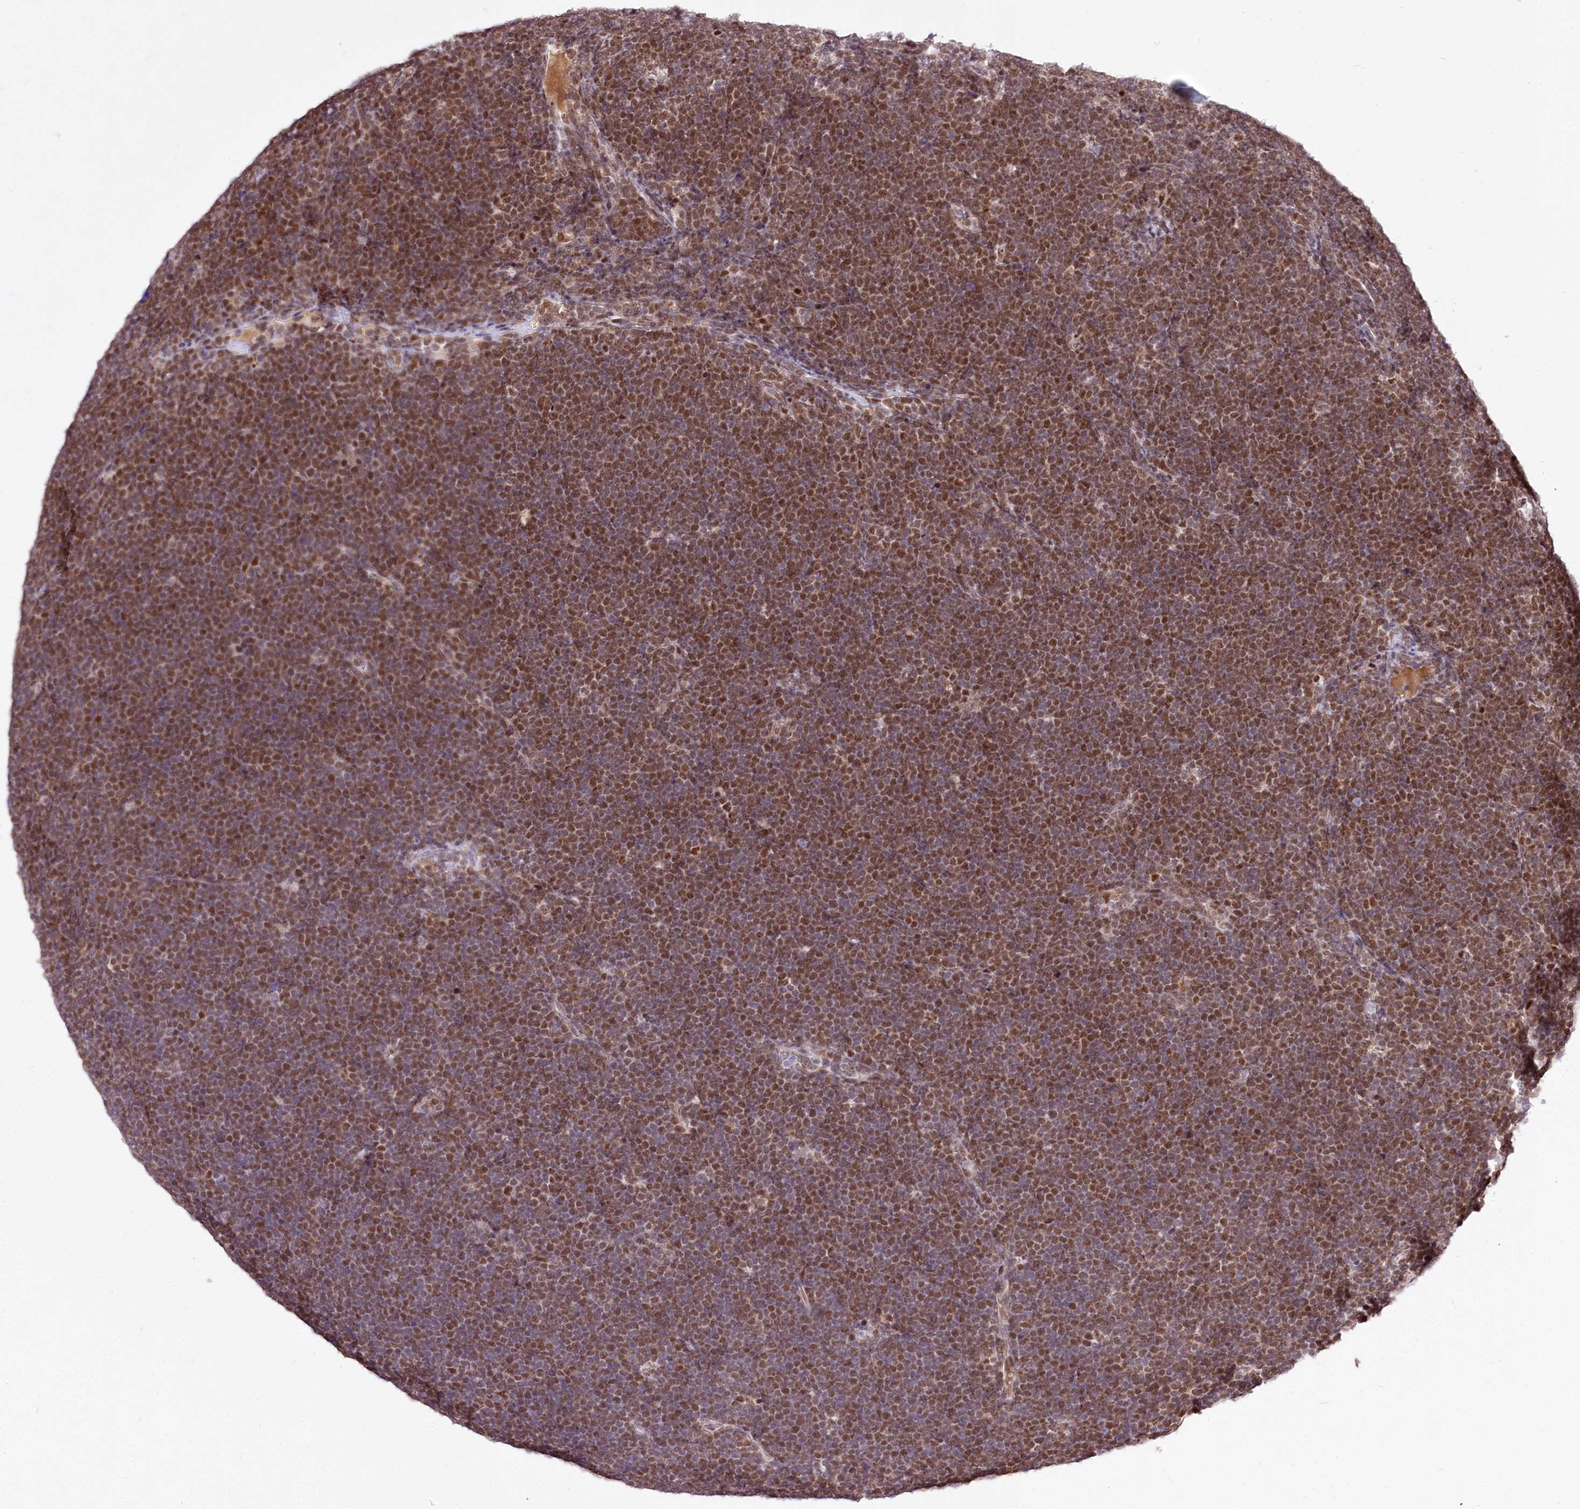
{"staining": {"intensity": "moderate", "quantity": ">75%", "location": "nuclear"}, "tissue": "lymphoma", "cell_type": "Tumor cells", "image_type": "cancer", "snomed": [{"axis": "morphology", "description": "Malignant lymphoma, non-Hodgkin's type, High grade"}, {"axis": "topography", "description": "Lymph node"}], "caption": "Lymphoma tissue displays moderate nuclear staining in approximately >75% of tumor cells, visualized by immunohistochemistry.", "gene": "POLA2", "patient": {"sex": "male", "age": 13}}